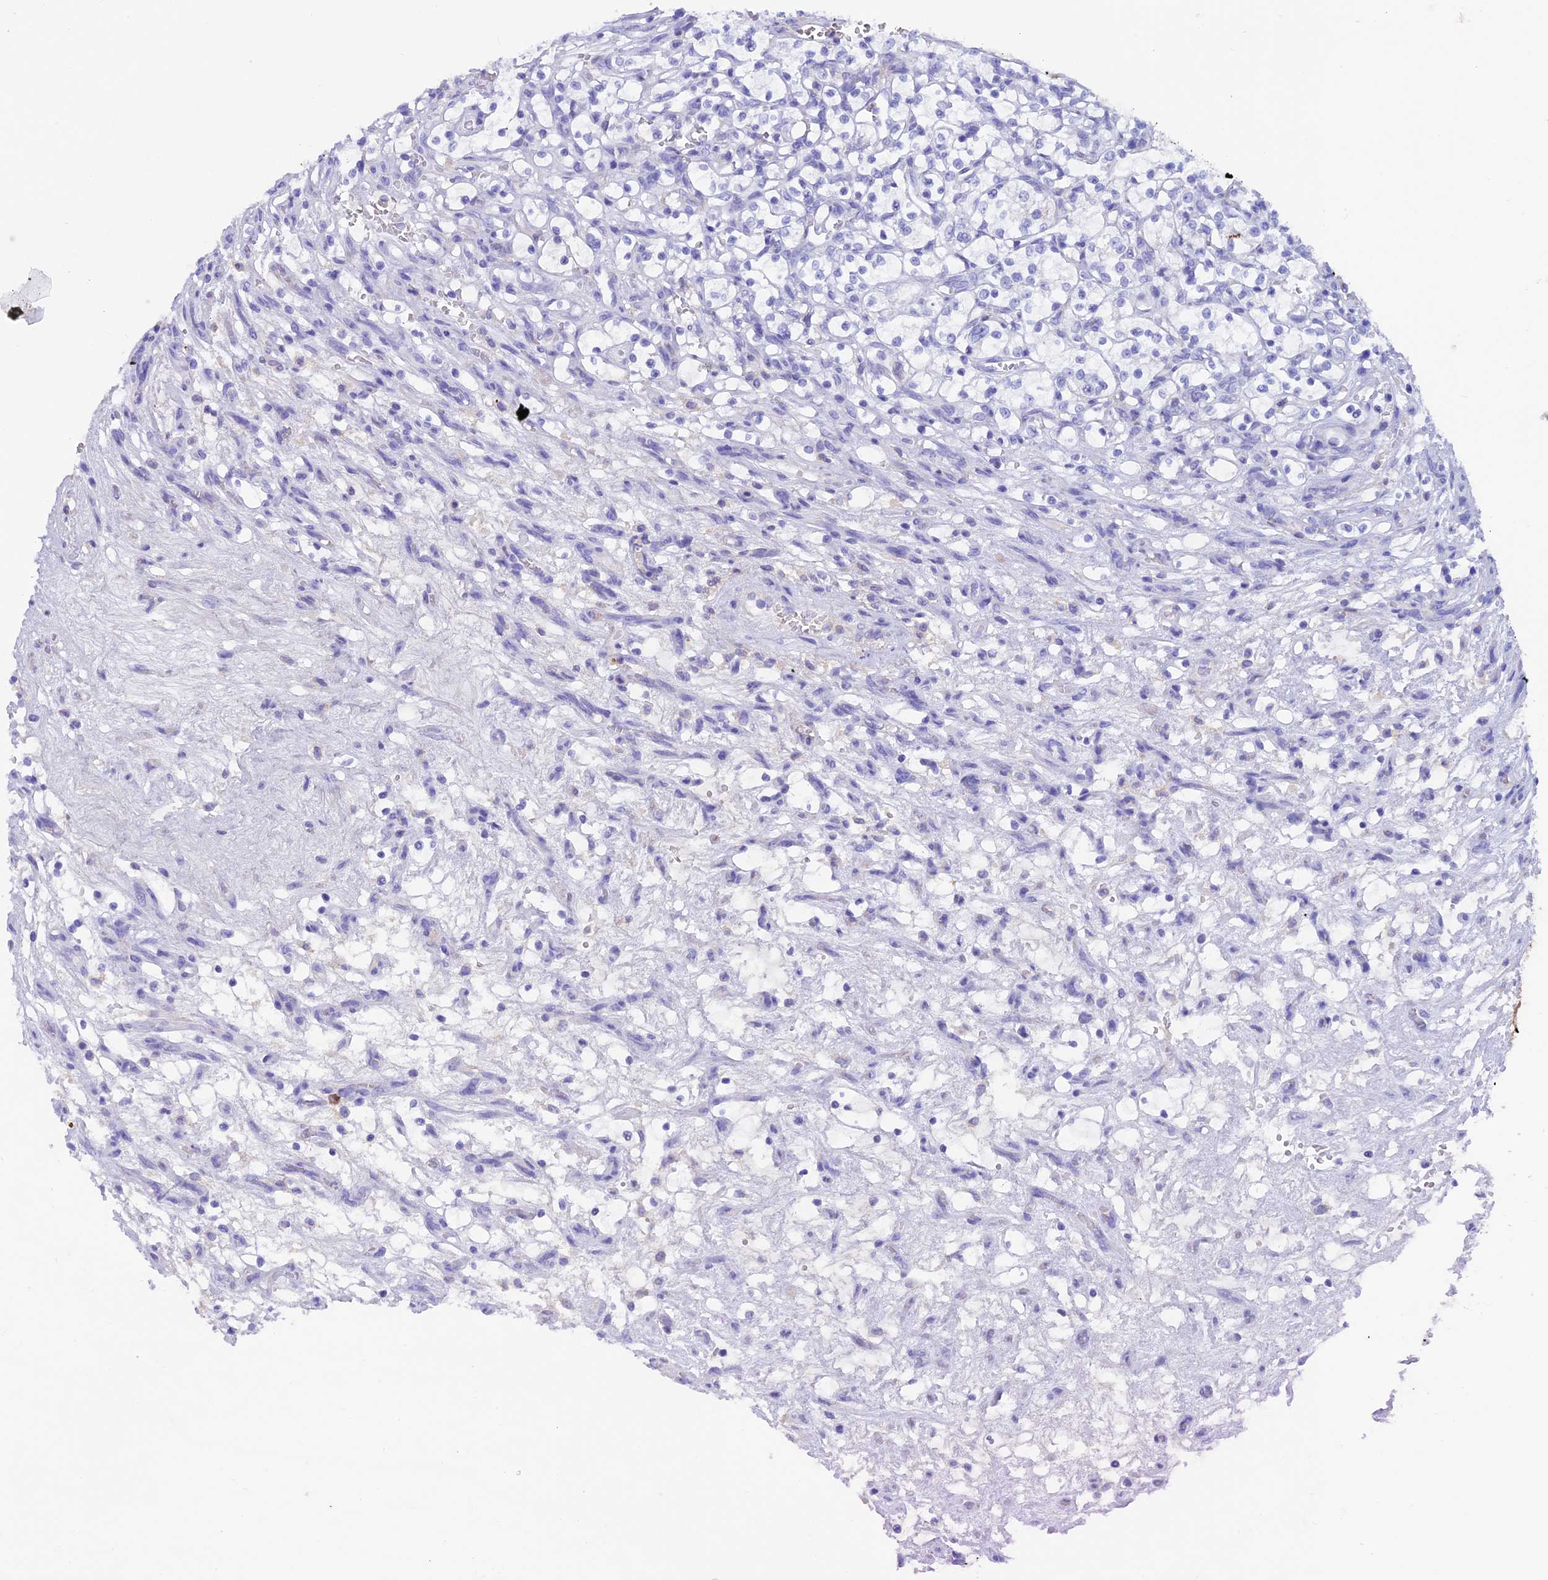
{"staining": {"intensity": "negative", "quantity": "none", "location": "none"}, "tissue": "renal cancer", "cell_type": "Tumor cells", "image_type": "cancer", "snomed": [{"axis": "morphology", "description": "Adenocarcinoma, NOS"}, {"axis": "topography", "description": "Kidney"}], "caption": "Immunohistochemistry (IHC) image of human renal adenocarcinoma stained for a protein (brown), which shows no expression in tumor cells.", "gene": "IGSF6", "patient": {"sex": "female", "age": 69}}